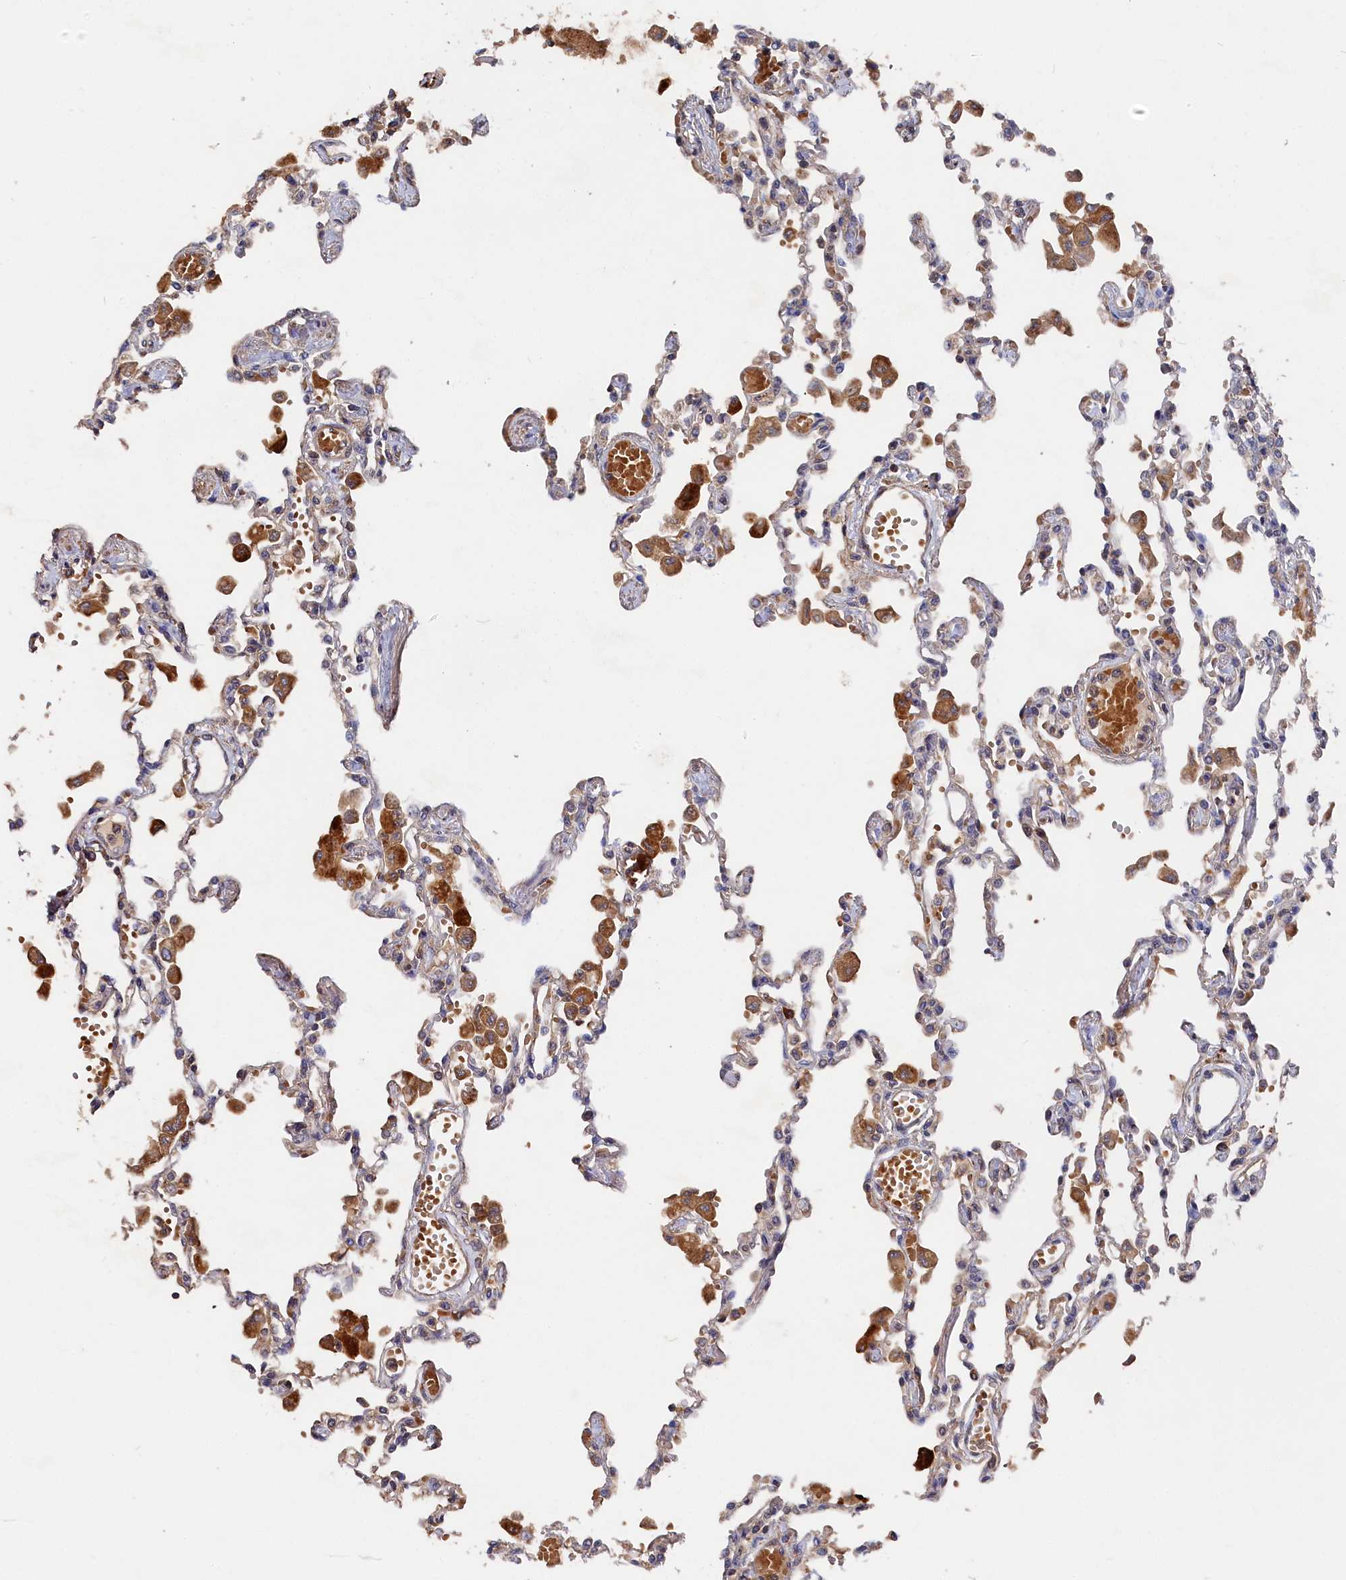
{"staining": {"intensity": "negative", "quantity": "none", "location": "none"}, "tissue": "lung", "cell_type": "Alveolar cells", "image_type": "normal", "snomed": [{"axis": "morphology", "description": "Normal tissue, NOS"}, {"axis": "topography", "description": "Bronchus"}, {"axis": "topography", "description": "Lung"}], "caption": "Immunohistochemistry (IHC) micrograph of benign lung: lung stained with DAB reveals no significant protein expression in alveolar cells. (DAB (3,3'-diaminobenzidine) immunohistochemistry (IHC) visualized using brightfield microscopy, high magnification).", "gene": "DHRS11", "patient": {"sex": "female", "age": 49}}